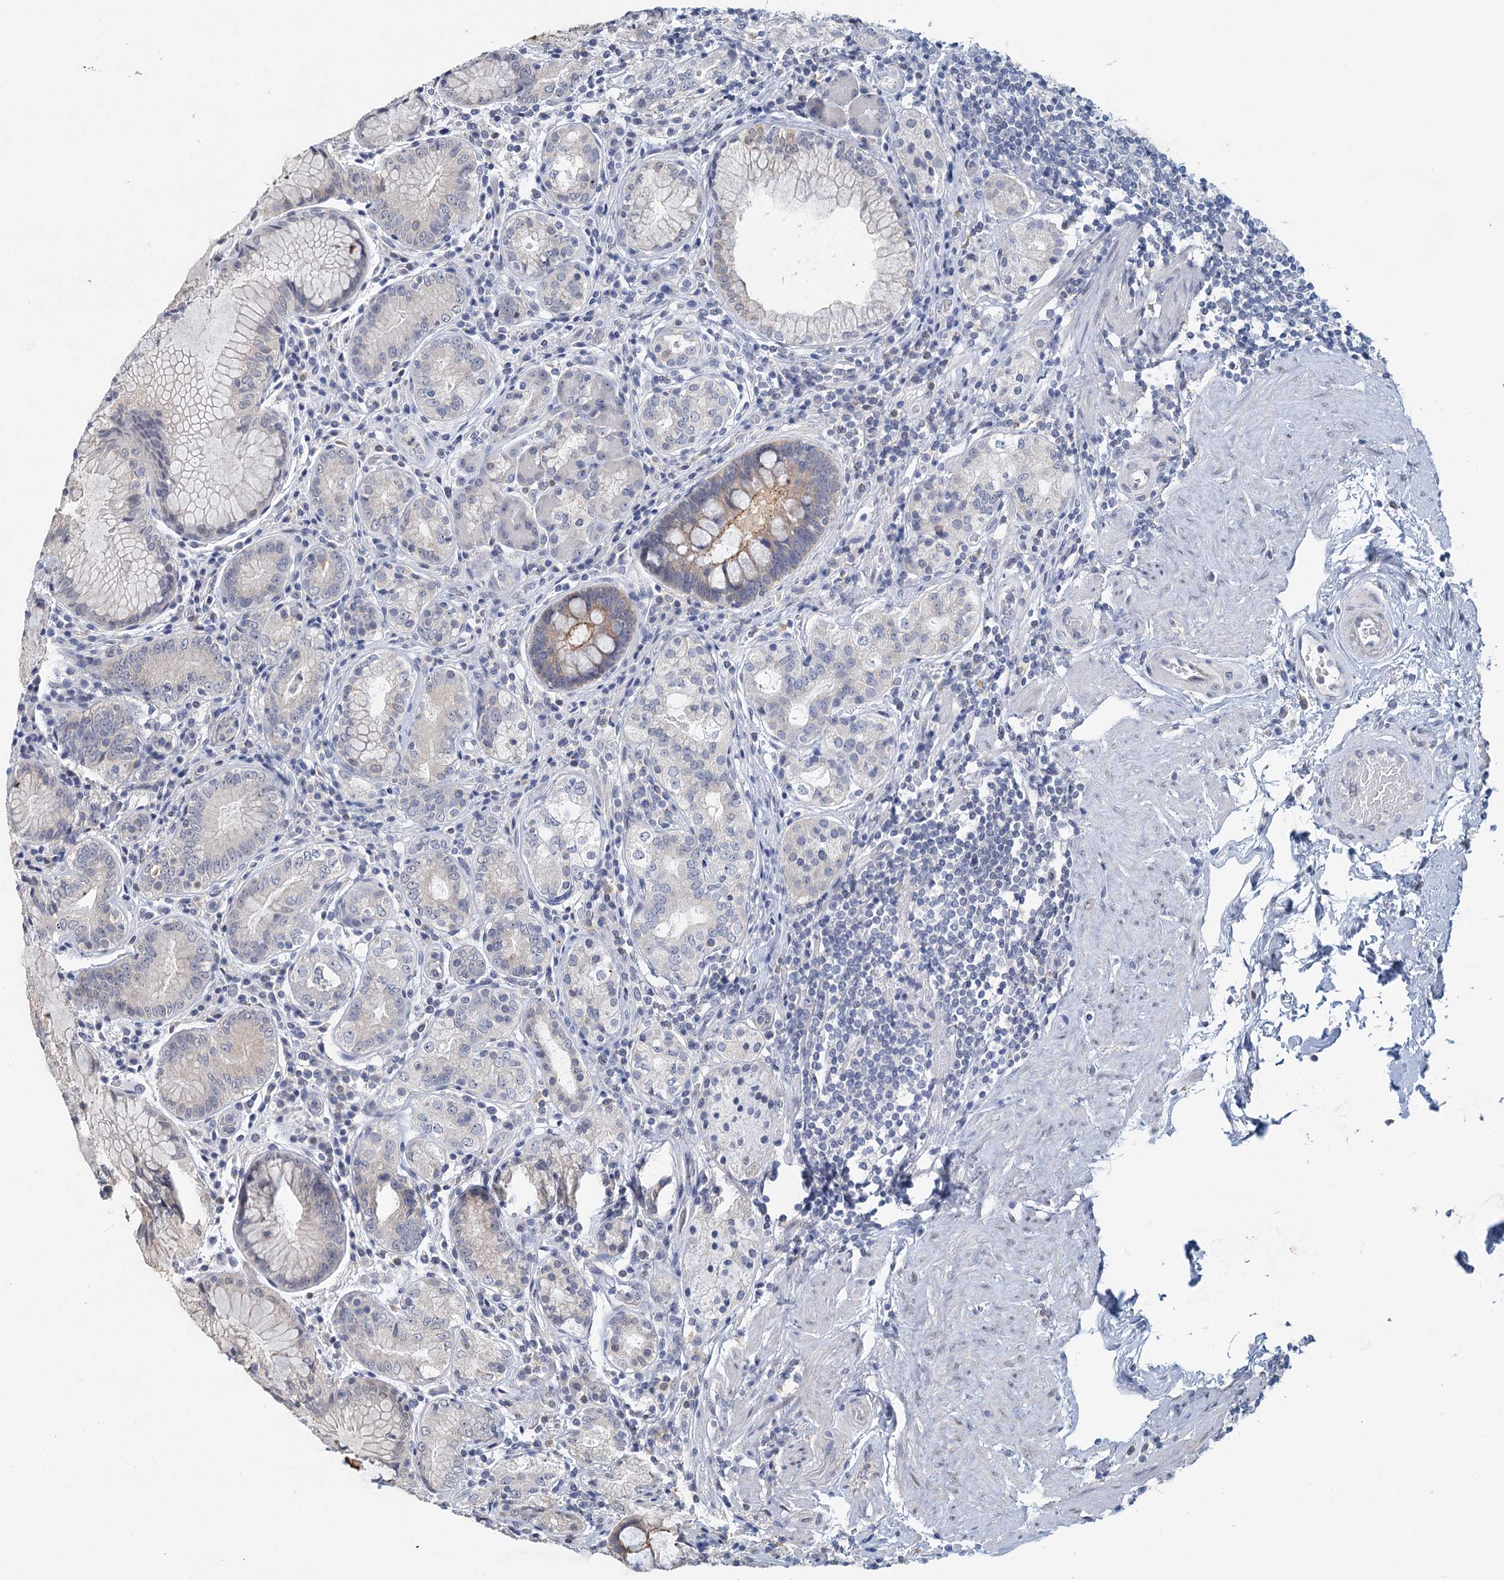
{"staining": {"intensity": "weak", "quantity": "<25%", "location": "cytoplasmic/membranous"}, "tissue": "stomach", "cell_type": "Glandular cells", "image_type": "normal", "snomed": [{"axis": "morphology", "description": "Normal tissue, NOS"}, {"axis": "topography", "description": "Stomach, upper"}, {"axis": "topography", "description": "Stomach, lower"}], "caption": "IHC histopathology image of benign stomach: human stomach stained with DAB shows no significant protein positivity in glandular cells. The staining was performed using DAB to visualize the protein expression in brown, while the nuclei were stained in blue with hematoxylin (Magnification: 20x).", "gene": "MYO7B", "patient": {"sex": "female", "age": 76}}